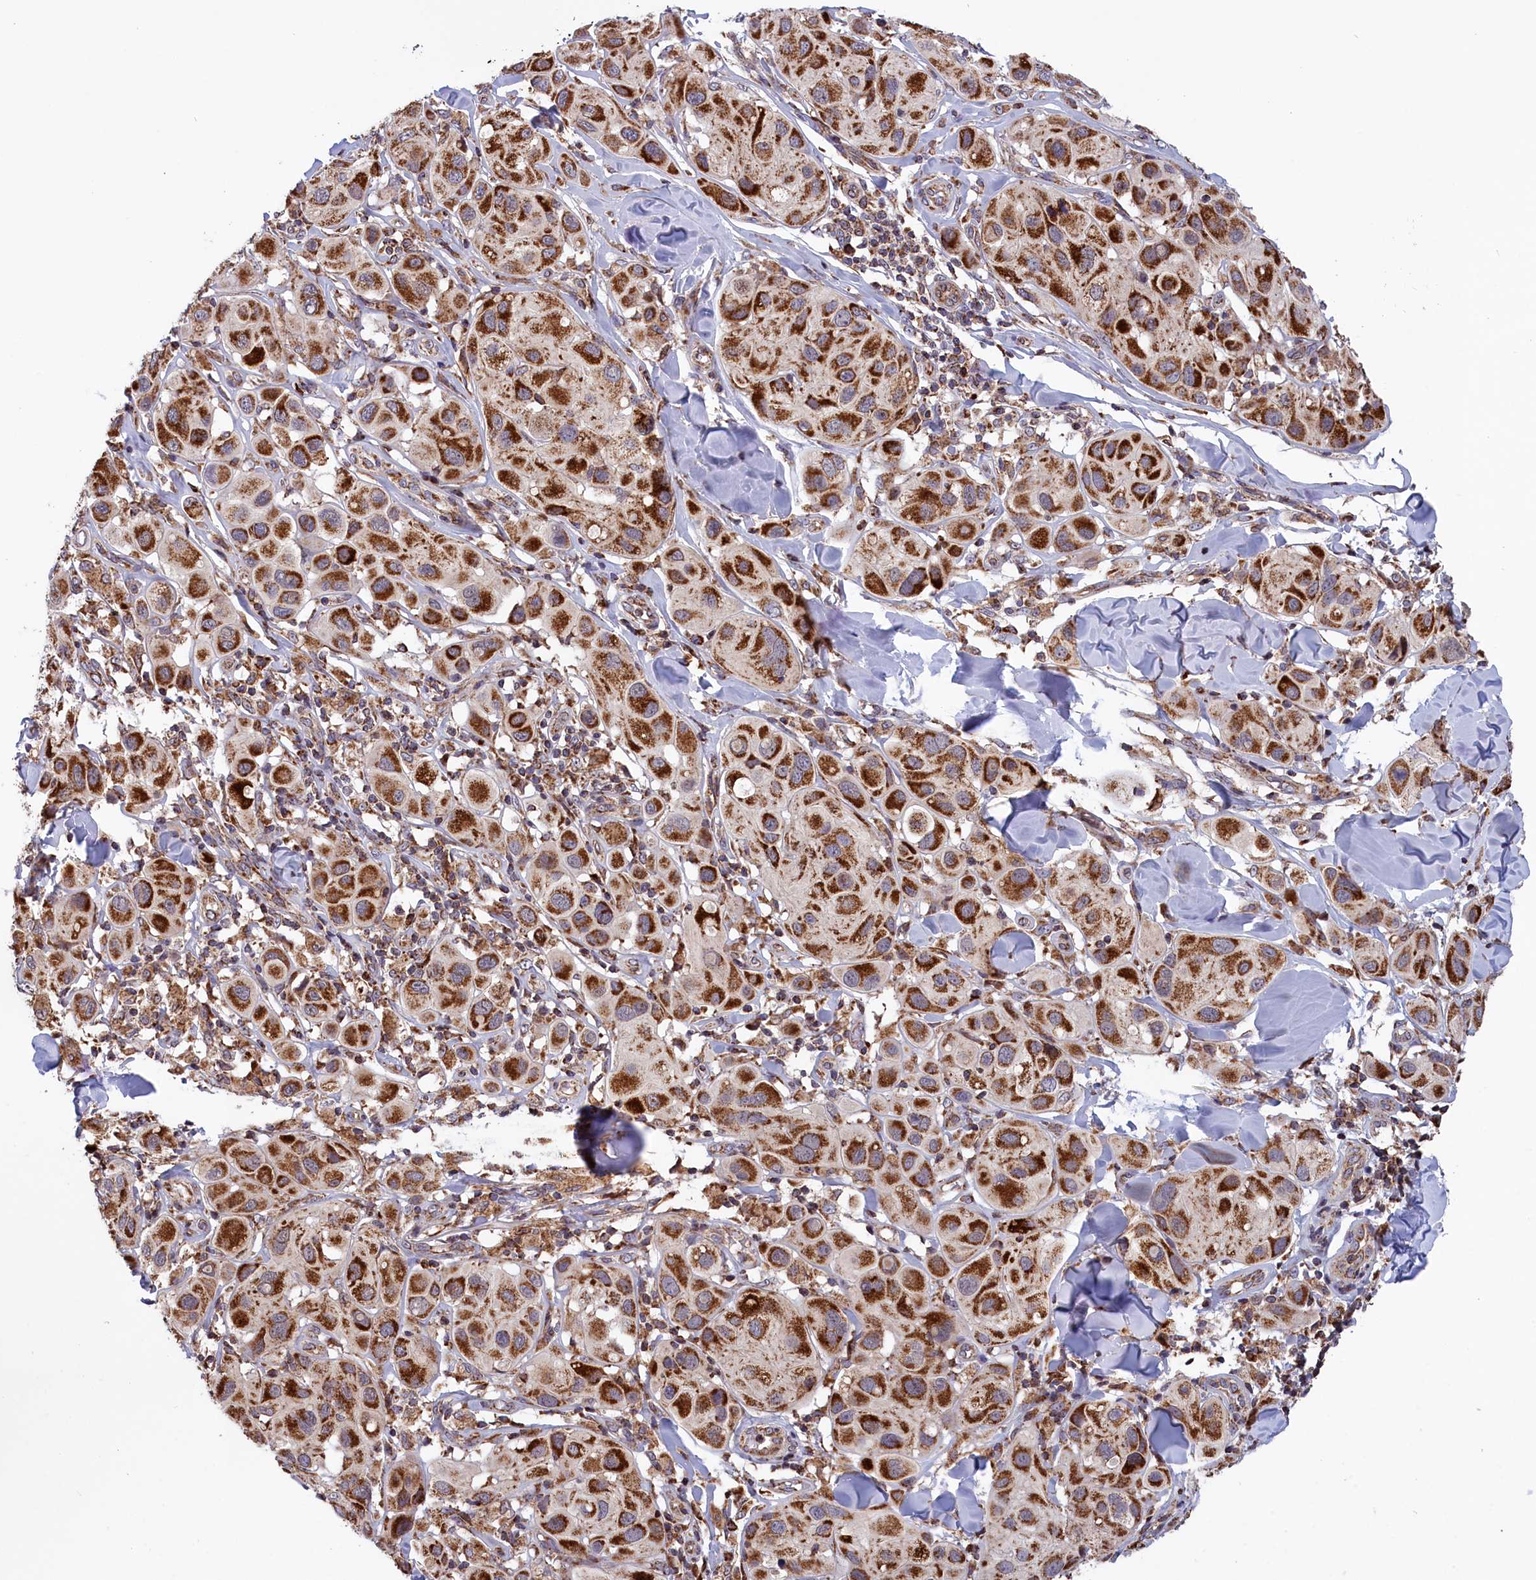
{"staining": {"intensity": "strong", "quantity": ">75%", "location": "cytoplasmic/membranous"}, "tissue": "melanoma", "cell_type": "Tumor cells", "image_type": "cancer", "snomed": [{"axis": "morphology", "description": "Malignant melanoma, Metastatic site"}, {"axis": "topography", "description": "Skin"}], "caption": "This is an image of immunohistochemistry (IHC) staining of melanoma, which shows strong positivity in the cytoplasmic/membranous of tumor cells.", "gene": "TIMM44", "patient": {"sex": "male", "age": 41}}